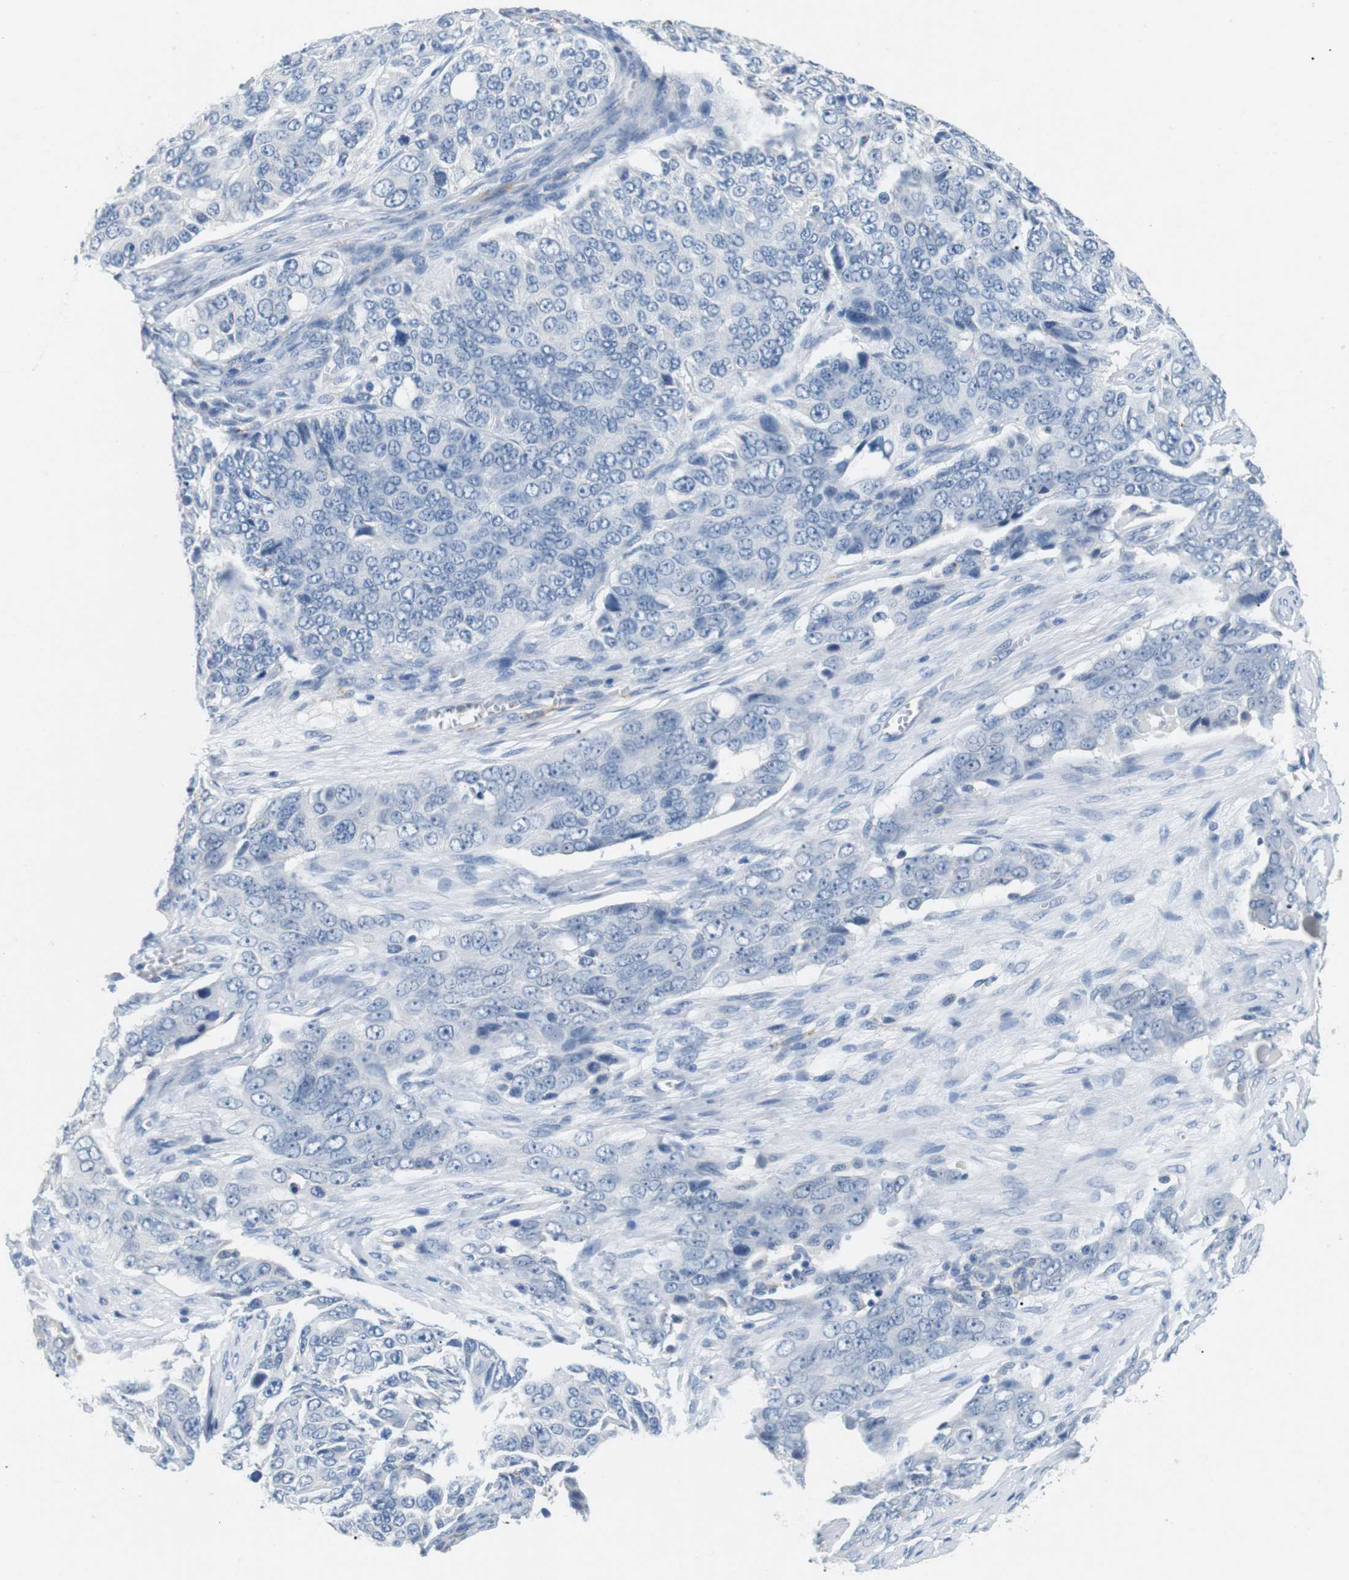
{"staining": {"intensity": "negative", "quantity": "none", "location": "none"}, "tissue": "ovarian cancer", "cell_type": "Tumor cells", "image_type": "cancer", "snomed": [{"axis": "morphology", "description": "Carcinoma, endometroid"}, {"axis": "topography", "description": "Ovary"}], "caption": "Protein analysis of ovarian cancer (endometroid carcinoma) exhibits no significant positivity in tumor cells. The staining is performed using DAB brown chromogen with nuclei counter-stained in using hematoxylin.", "gene": "FCGRT", "patient": {"sex": "female", "age": 51}}